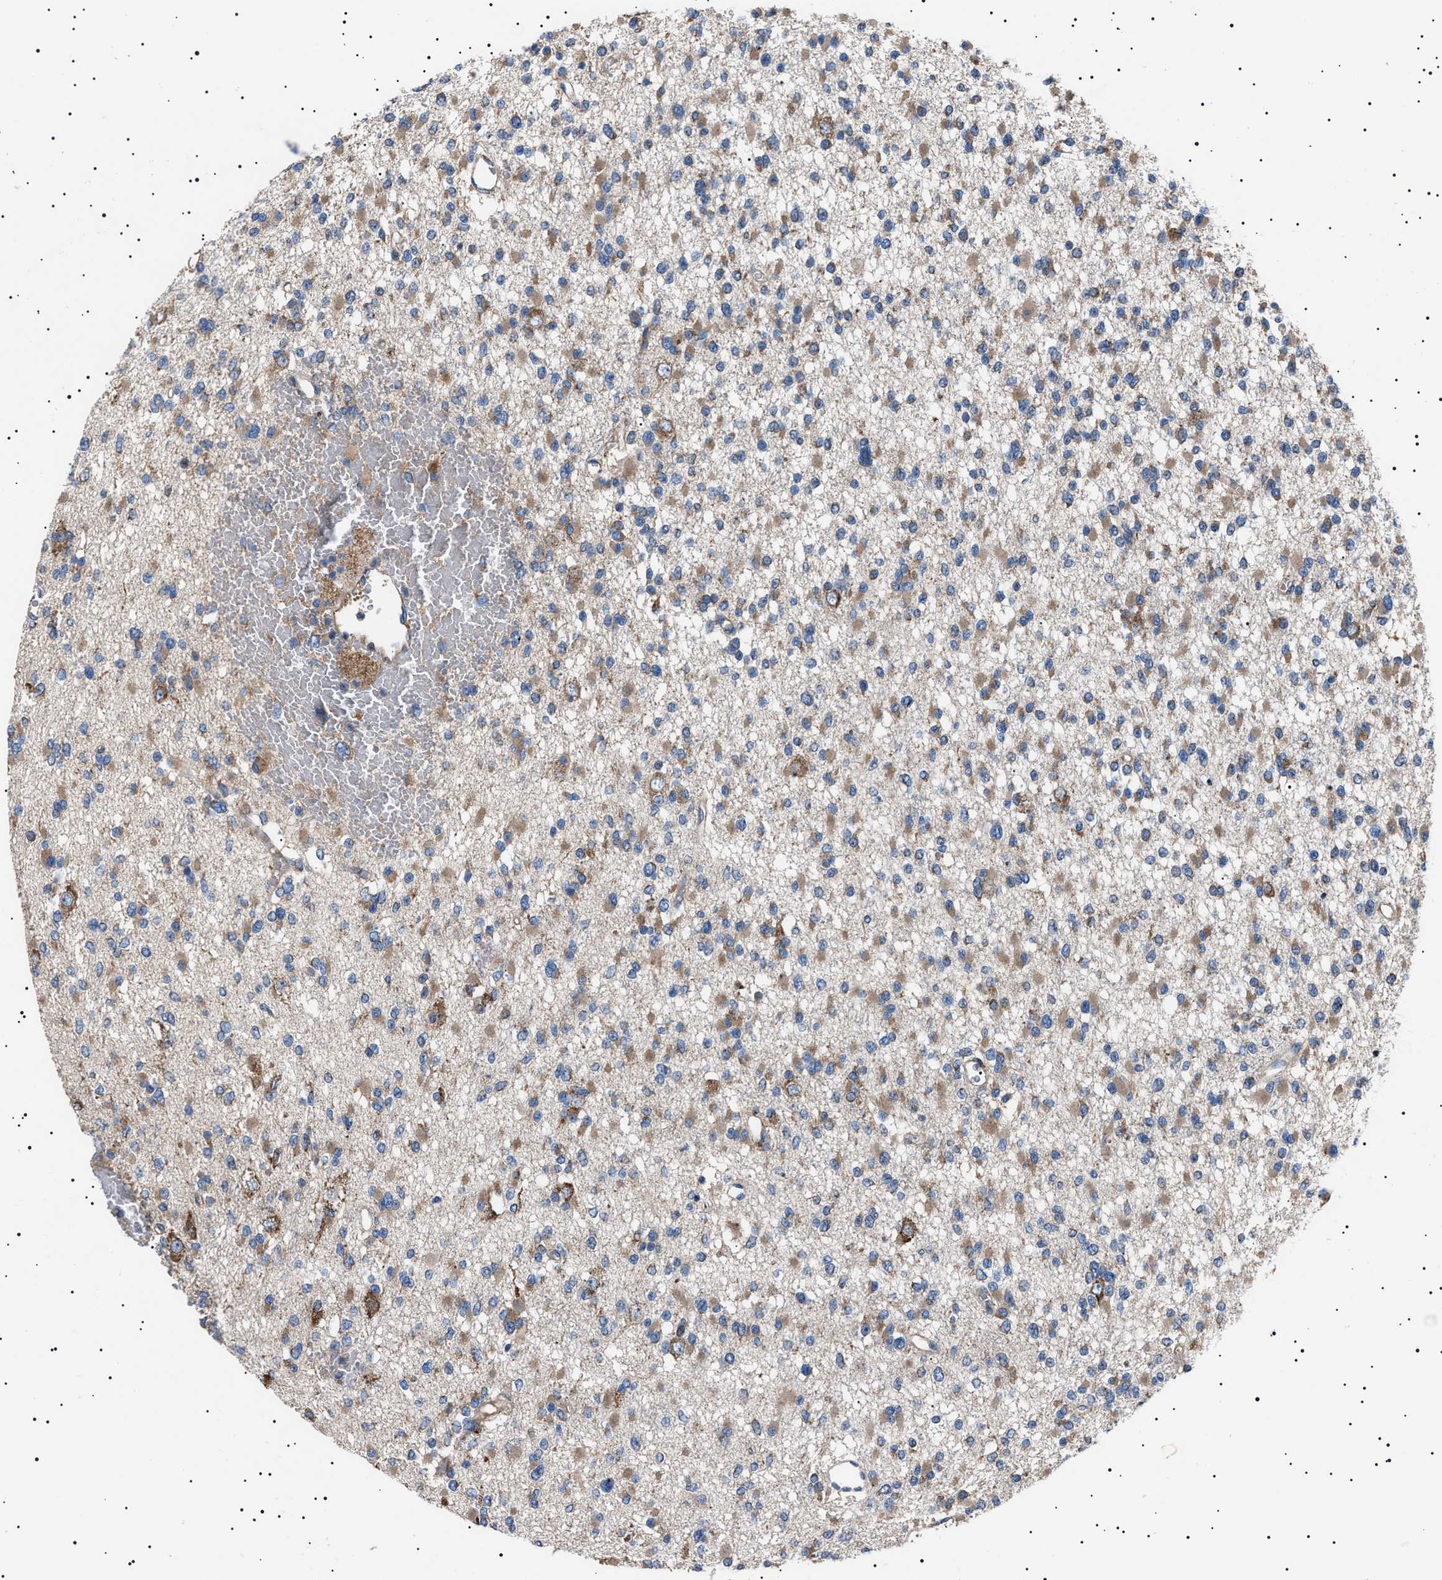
{"staining": {"intensity": "weak", "quantity": ">75%", "location": "cytoplasmic/membranous"}, "tissue": "glioma", "cell_type": "Tumor cells", "image_type": "cancer", "snomed": [{"axis": "morphology", "description": "Glioma, malignant, Low grade"}, {"axis": "topography", "description": "Brain"}], "caption": "Malignant glioma (low-grade) was stained to show a protein in brown. There is low levels of weak cytoplasmic/membranous expression in about >75% of tumor cells.", "gene": "TOP1MT", "patient": {"sex": "female", "age": 22}}